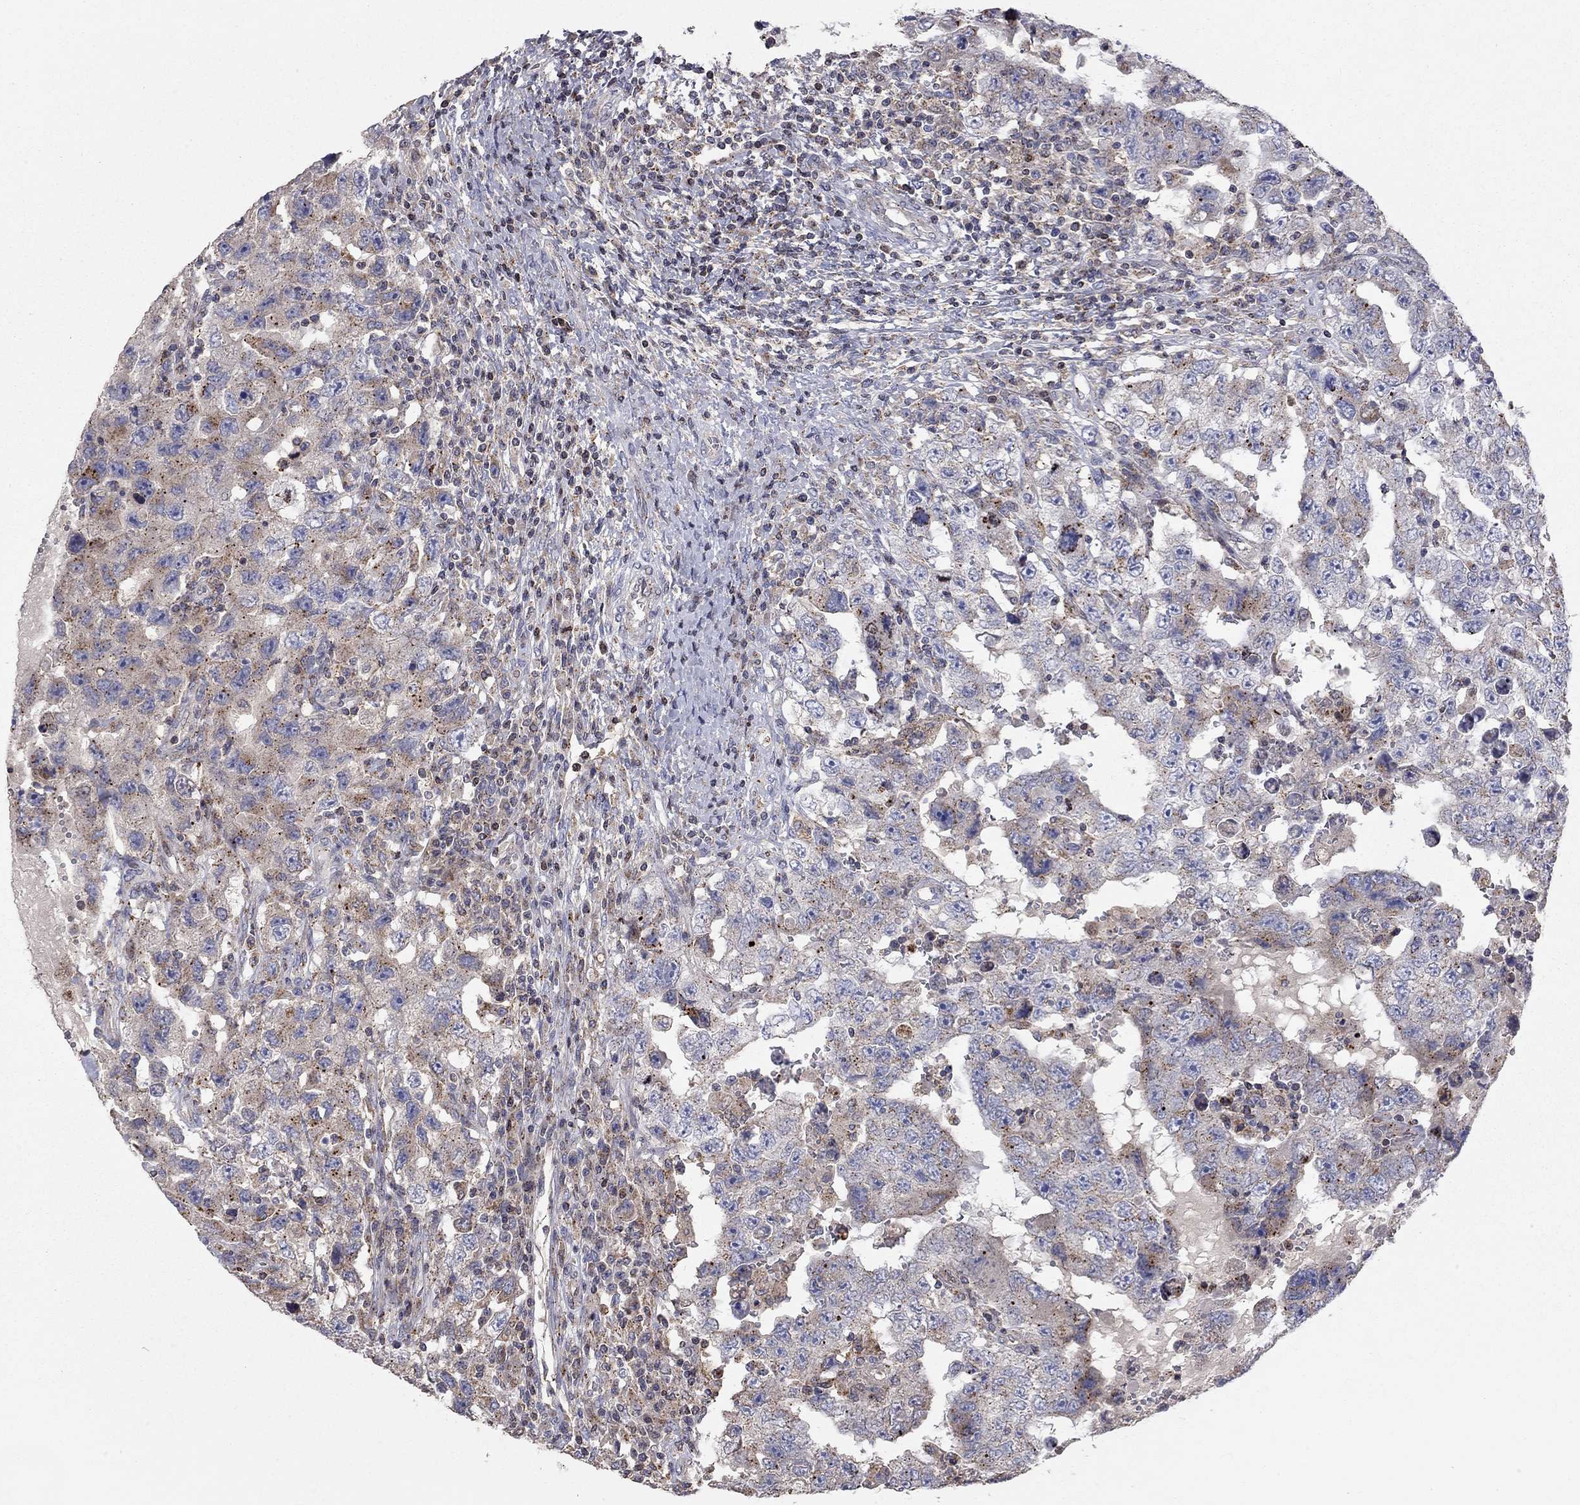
{"staining": {"intensity": "strong", "quantity": "25%-75%", "location": "cytoplasmic/membranous"}, "tissue": "testis cancer", "cell_type": "Tumor cells", "image_type": "cancer", "snomed": [{"axis": "morphology", "description": "Carcinoma, Embryonal, NOS"}, {"axis": "topography", "description": "Testis"}], "caption": "Immunohistochemical staining of human testis cancer (embryonal carcinoma) displays high levels of strong cytoplasmic/membranous expression in about 25%-75% of tumor cells.", "gene": "ERN2", "patient": {"sex": "male", "age": 26}}